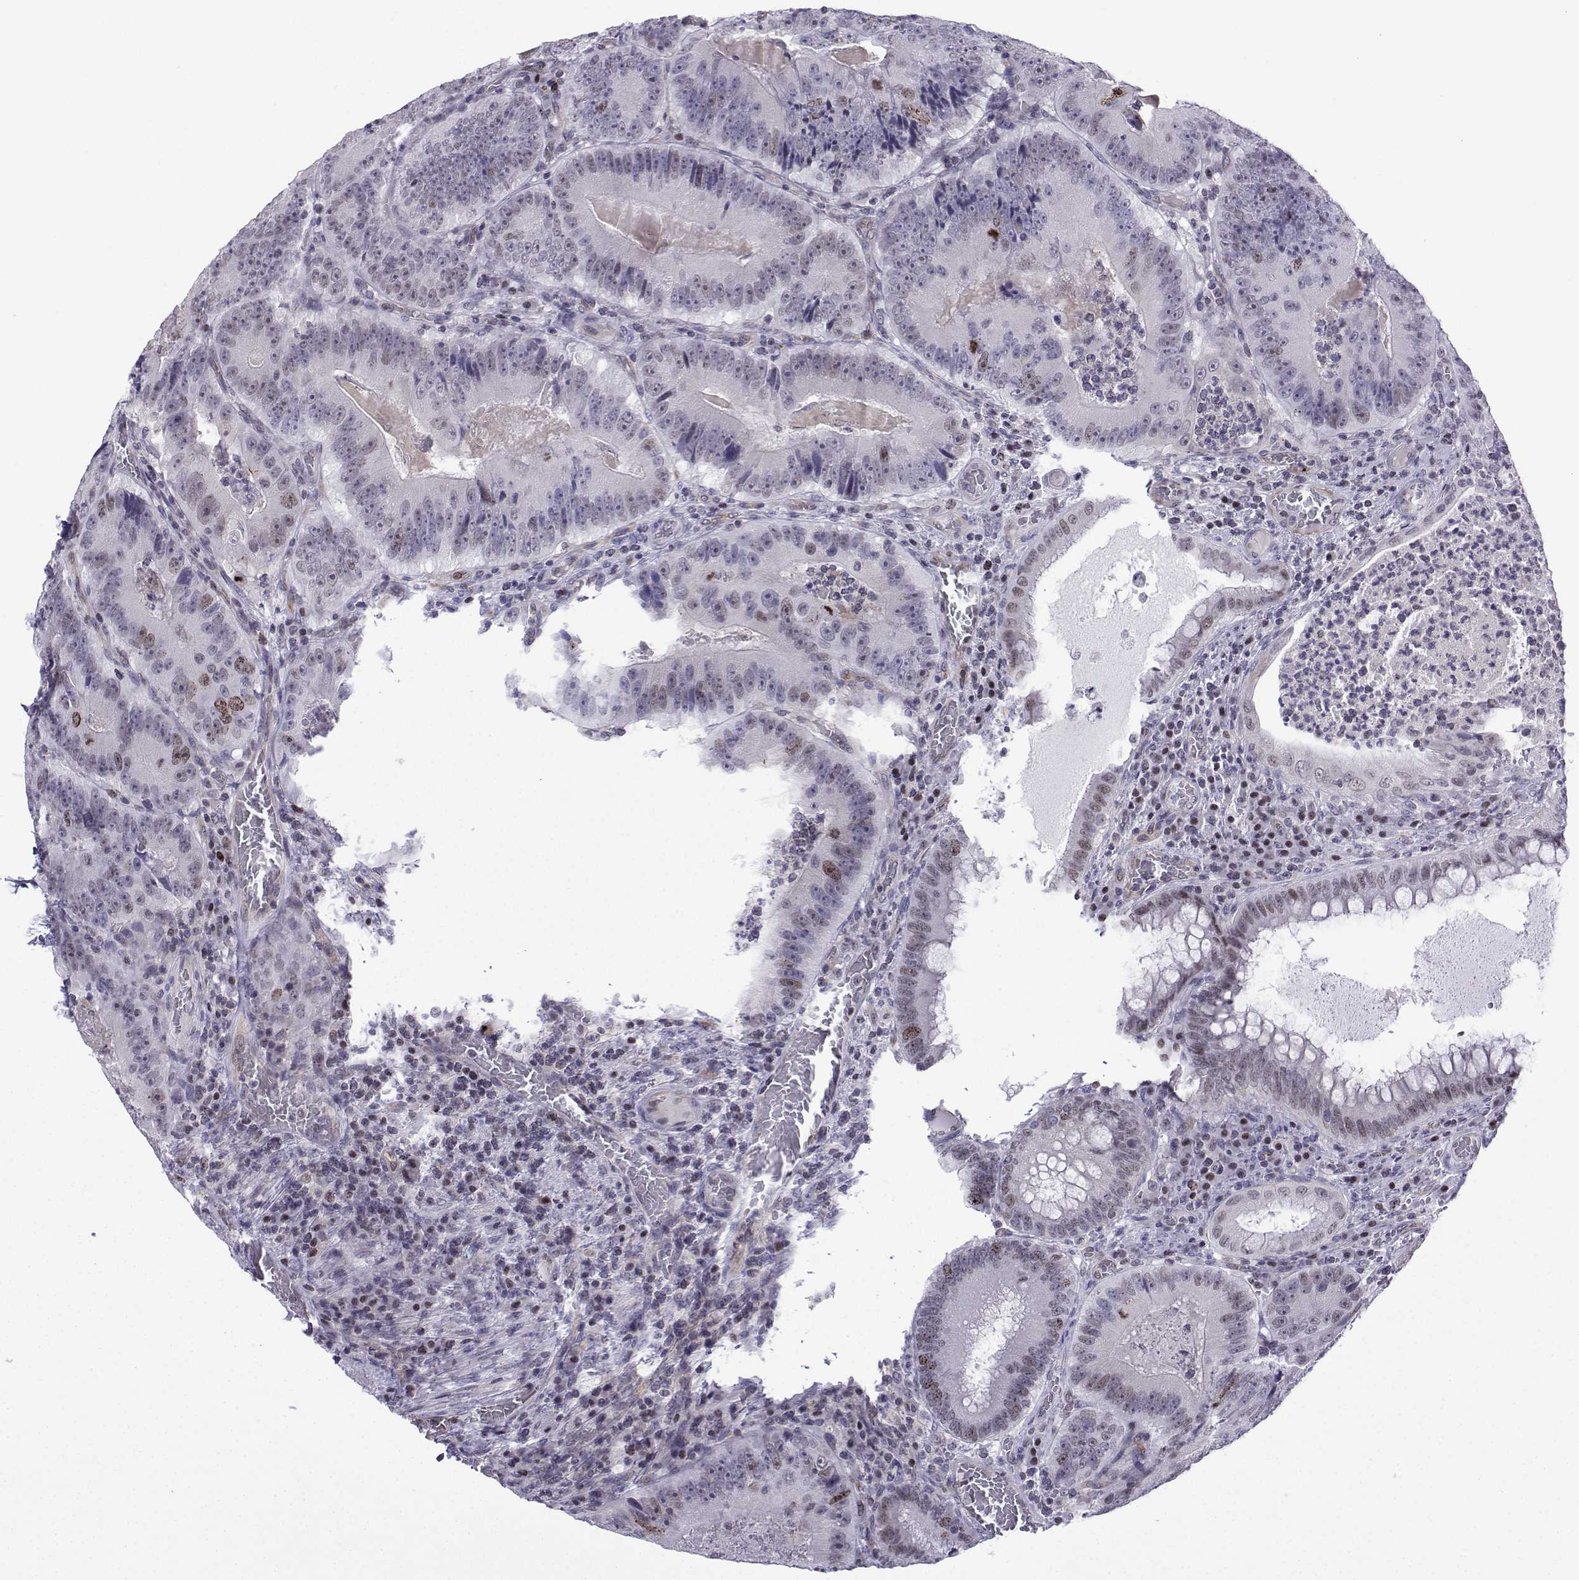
{"staining": {"intensity": "moderate", "quantity": "<25%", "location": "nuclear"}, "tissue": "colorectal cancer", "cell_type": "Tumor cells", "image_type": "cancer", "snomed": [{"axis": "morphology", "description": "Adenocarcinoma, NOS"}, {"axis": "topography", "description": "Colon"}], "caption": "IHC (DAB (3,3'-diaminobenzidine)) staining of human colorectal cancer (adenocarcinoma) reveals moderate nuclear protein positivity in approximately <25% of tumor cells. (DAB (3,3'-diaminobenzidine) = brown stain, brightfield microscopy at high magnification).", "gene": "INCENP", "patient": {"sex": "female", "age": 86}}